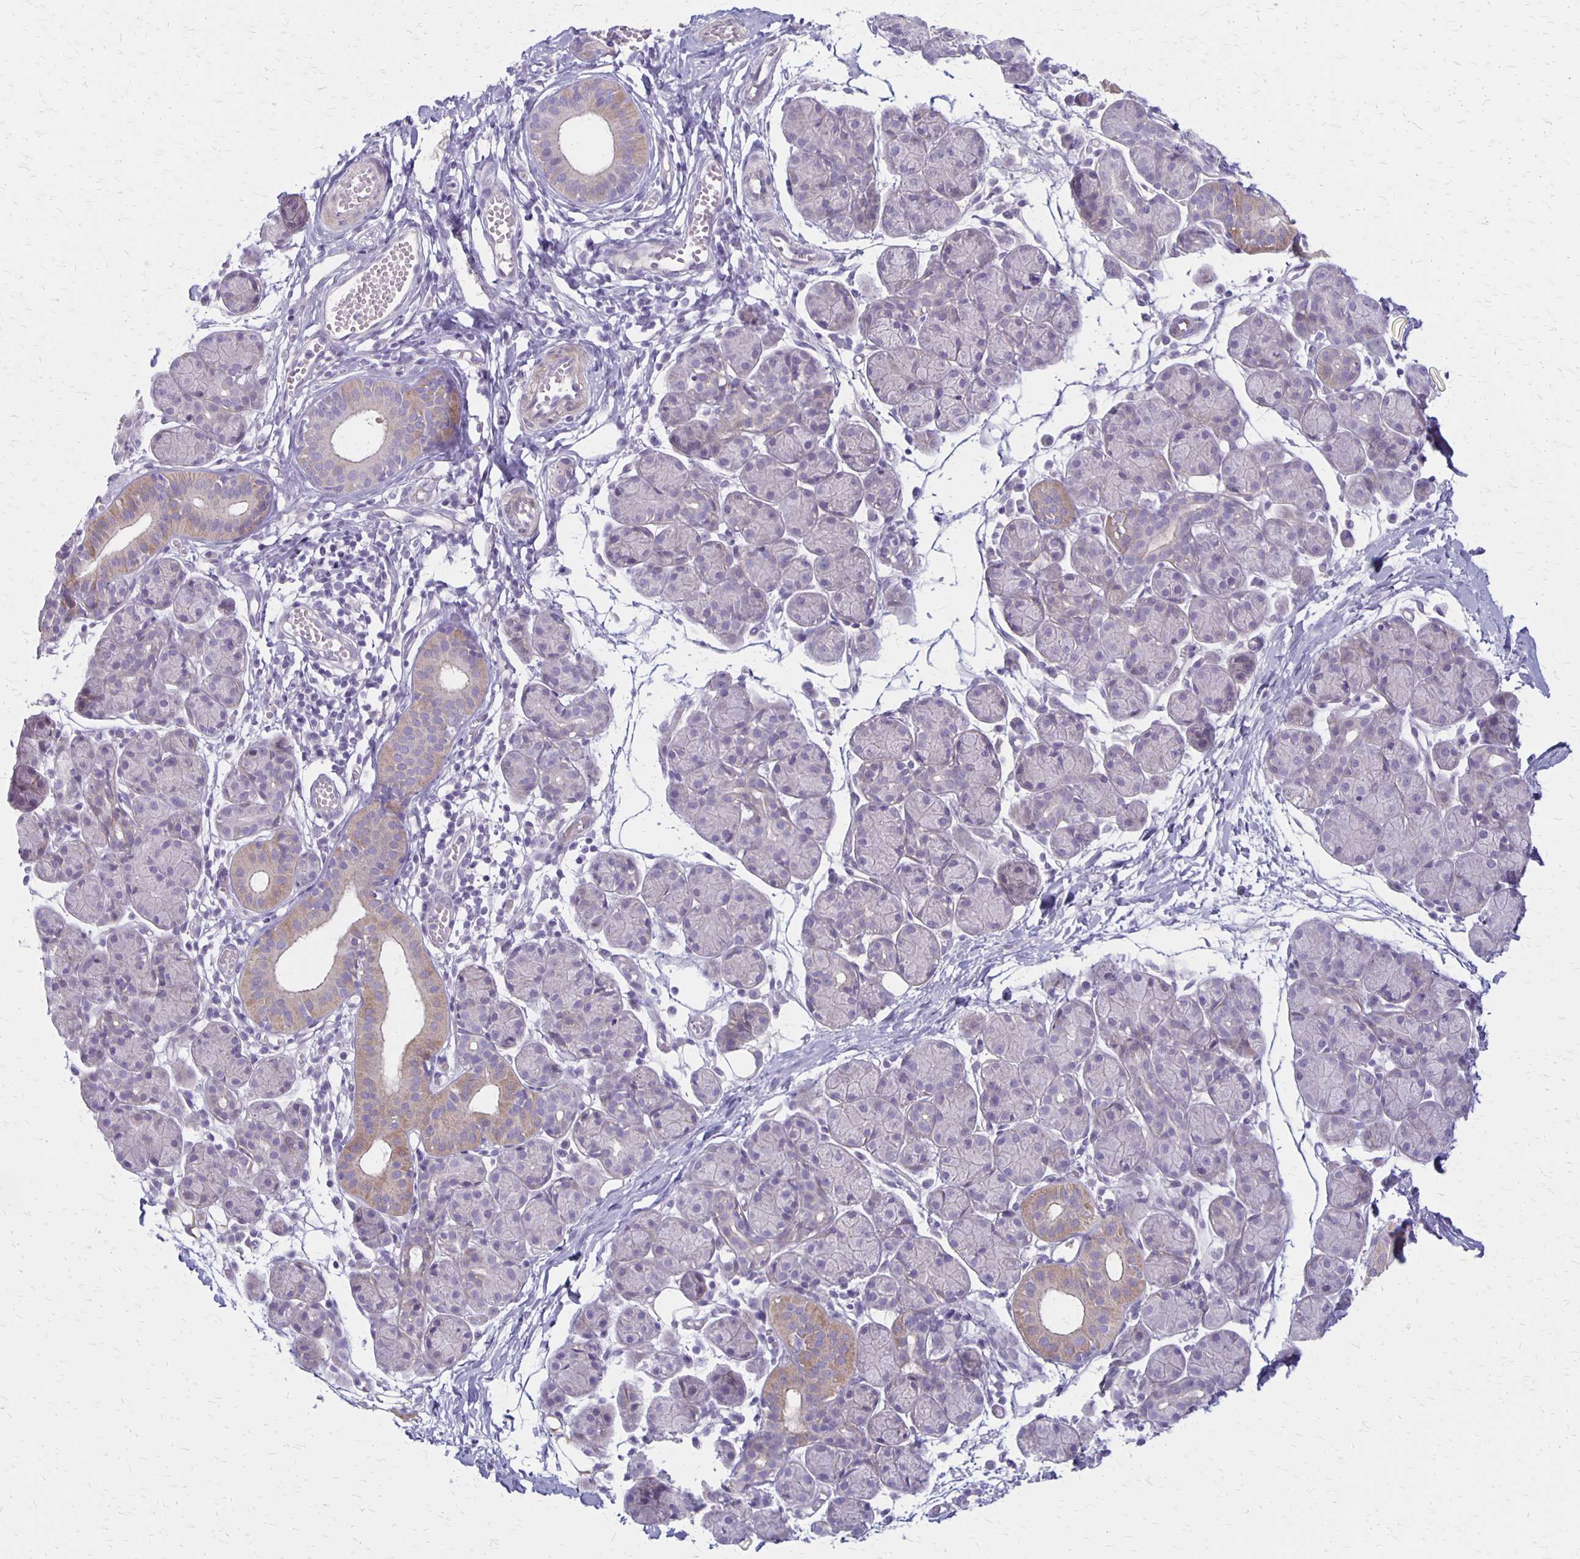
{"staining": {"intensity": "weak", "quantity": "<25%", "location": "cytoplasmic/membranous"}, "tissue": "salivary gland", "cell_type": "Glandular cells", "image_type": "normal", "snomed": [{"axis": "morphology", "description": "Normal tissue, NOS"}, {"axis": "morphology", "description": "Inflammation, NOS"}, {"axis": "topography", "description": "Lymph node"}, {"axis": "topography", "description": "Salivary gland"}], "caption": "Image shows no protein staining in glandular cells of unremarkable salivary gland. (DAB (3,3'-diaminobenzidine) immunohistochemistry, high magnification).", "gene": "HOMER1", "patient": {"sex": "male", "age": 3}}